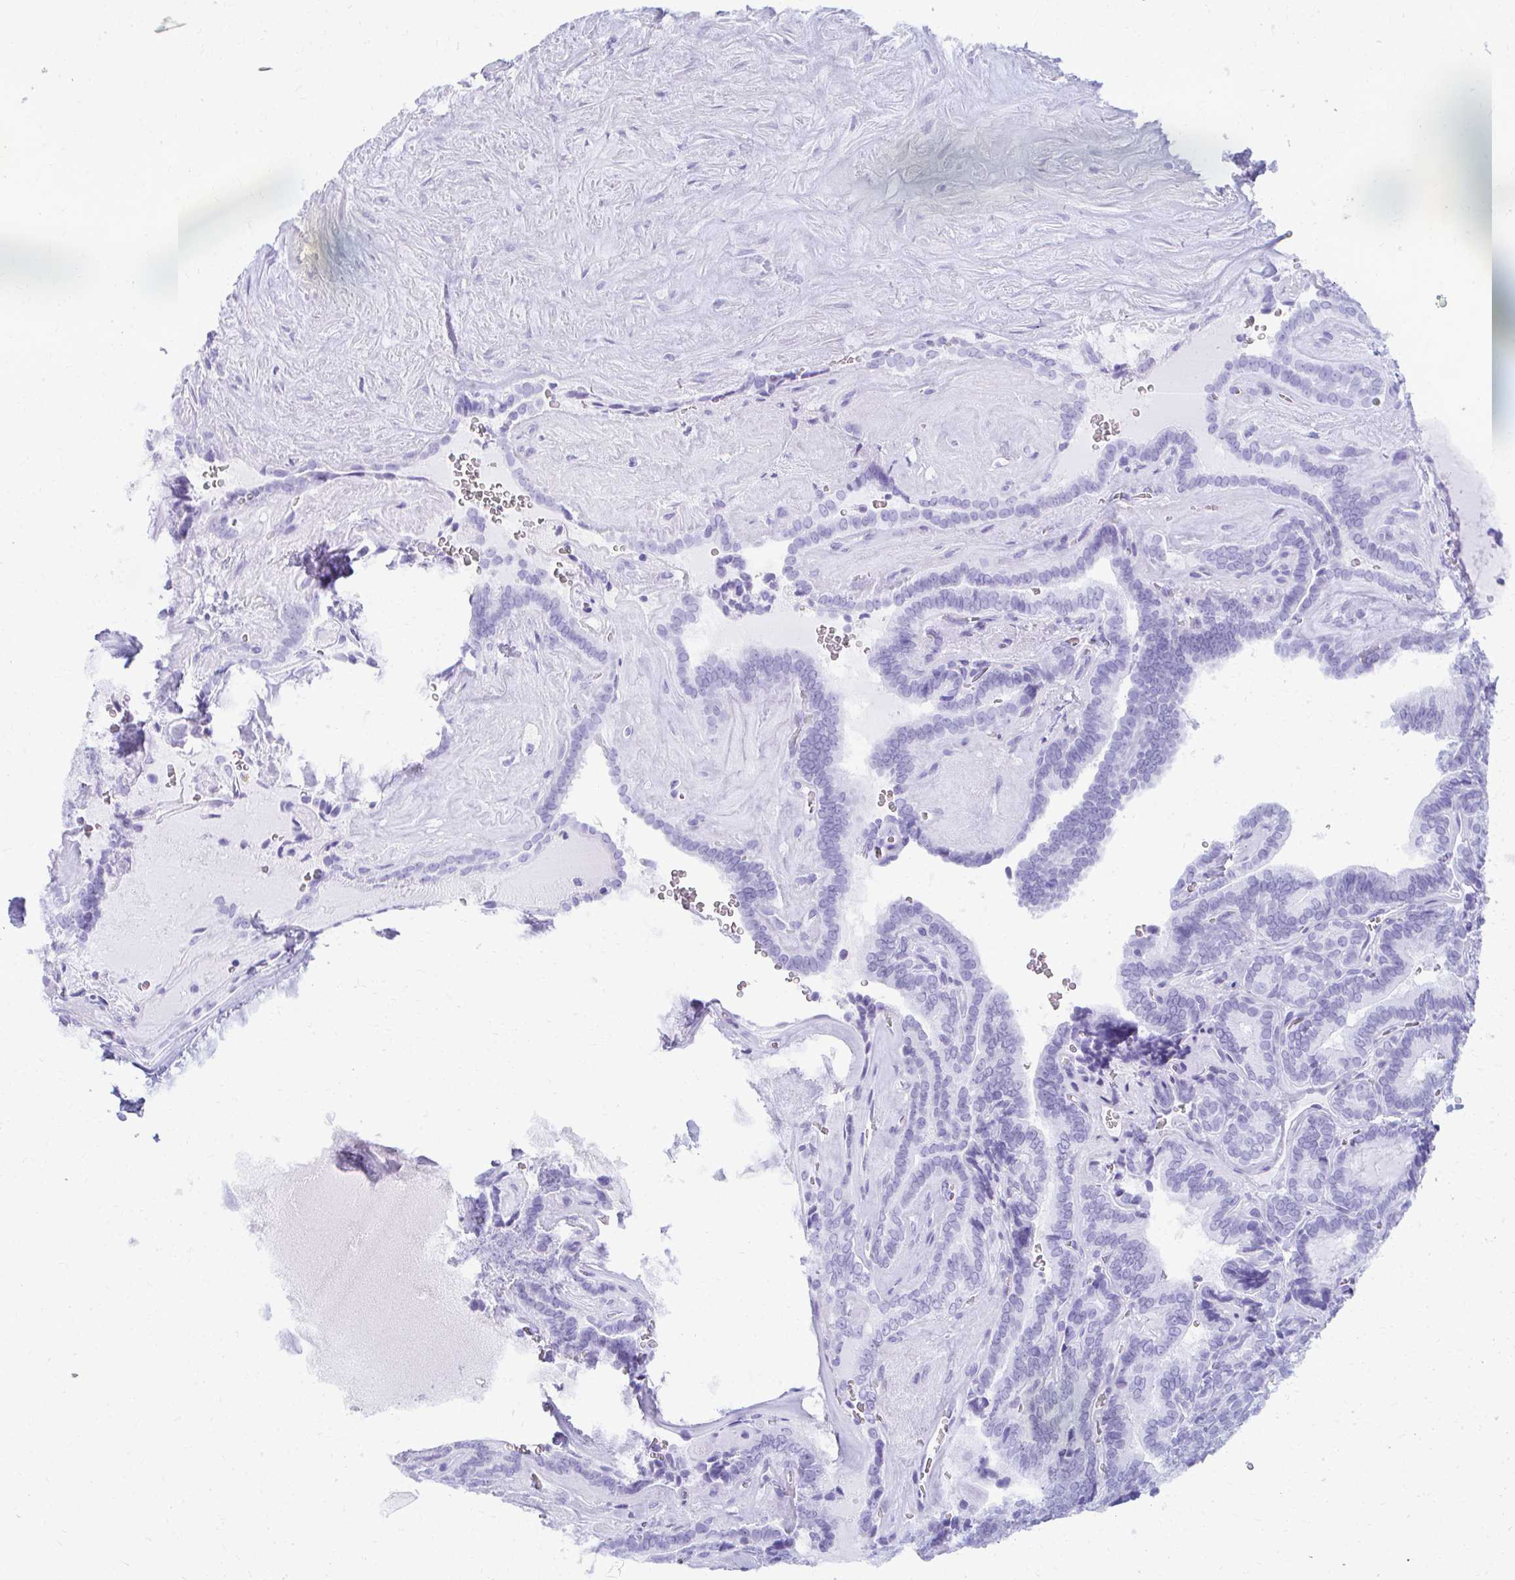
{"staining": {"intensity": "negative", "quantity": "none", "location": "none"}, "tissue": "thyroid cancer", "cell_type": "Tumor cells", "image_type": "cancer", "snomed": [{"axis": "morphology", "description": "Papillary adenocarcinoma, NOS"}, {"axis": "topography", "description": "Thyroid gland"}], "caption": "Histopathology image shows no protein expression in tumor cells of thyroid papillary adenocarcinoma tissue. (Stains: DAB (3,3'-diaminobenzidine) IHC with hematoxylin counter stain, Microscopy: brightfield microscopy at high magnification).", "gene": "MAF1", "patient": {"sex": "female", "age": 21}}